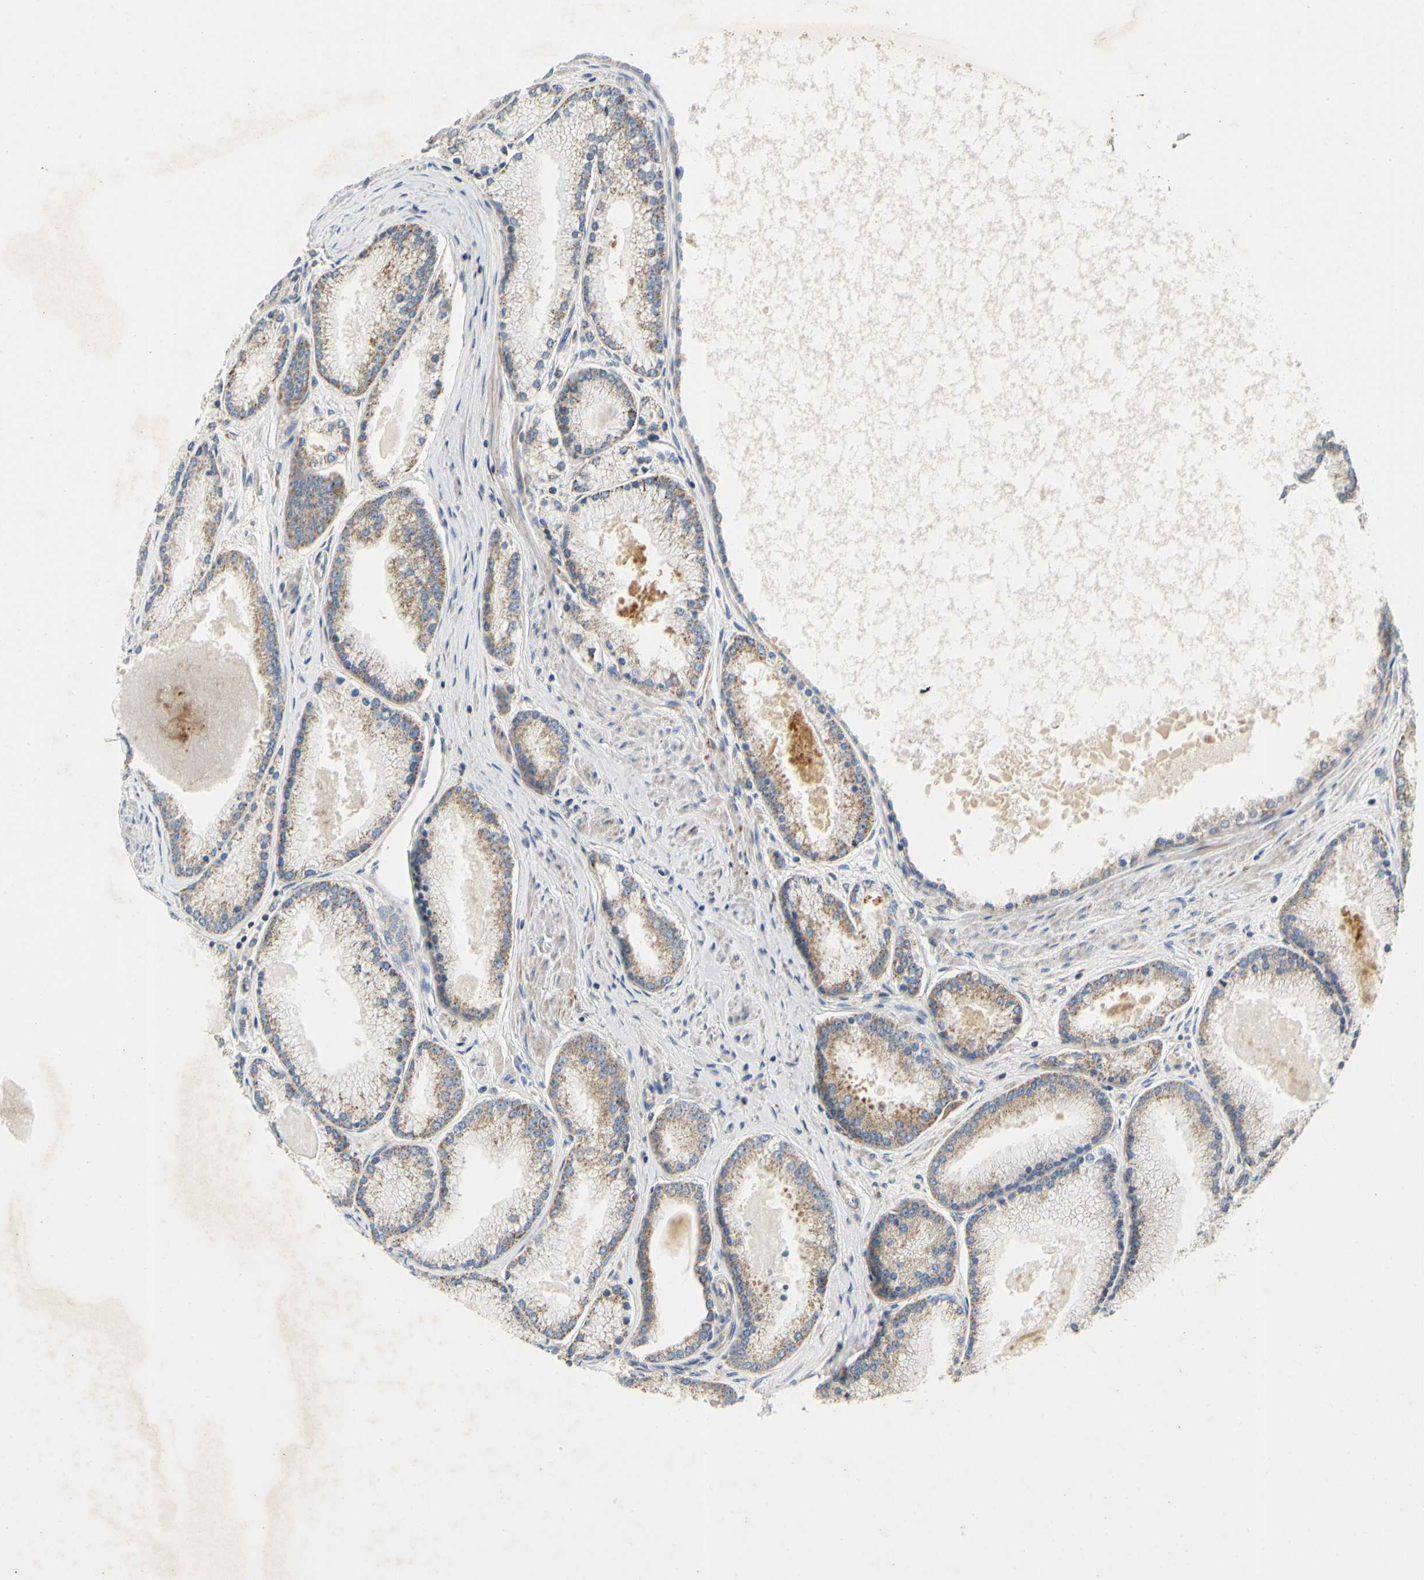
{"staining": {"intensity": "moderate", "quantity": ">75%", "location": "cytoplasmic/membranous"}, "tissue": "prostate cancer", "cell_type": "Tumor cells", "image_type": "cancer", "snomed": [{"axis": "morphology", "description": "Adenocarcinoma, High grade"}, {"axis": "topography", "description": "Prostate"}], "caption": "Prostate adenocarcinoma (high-grade) stained for a protein (brown) reveals moderate cytoplasmic/membranous positive staining in approximately >75% of tumor cells.", "gene": "KLHDC8B", "patient": {"sex": "male", "age": 61}}